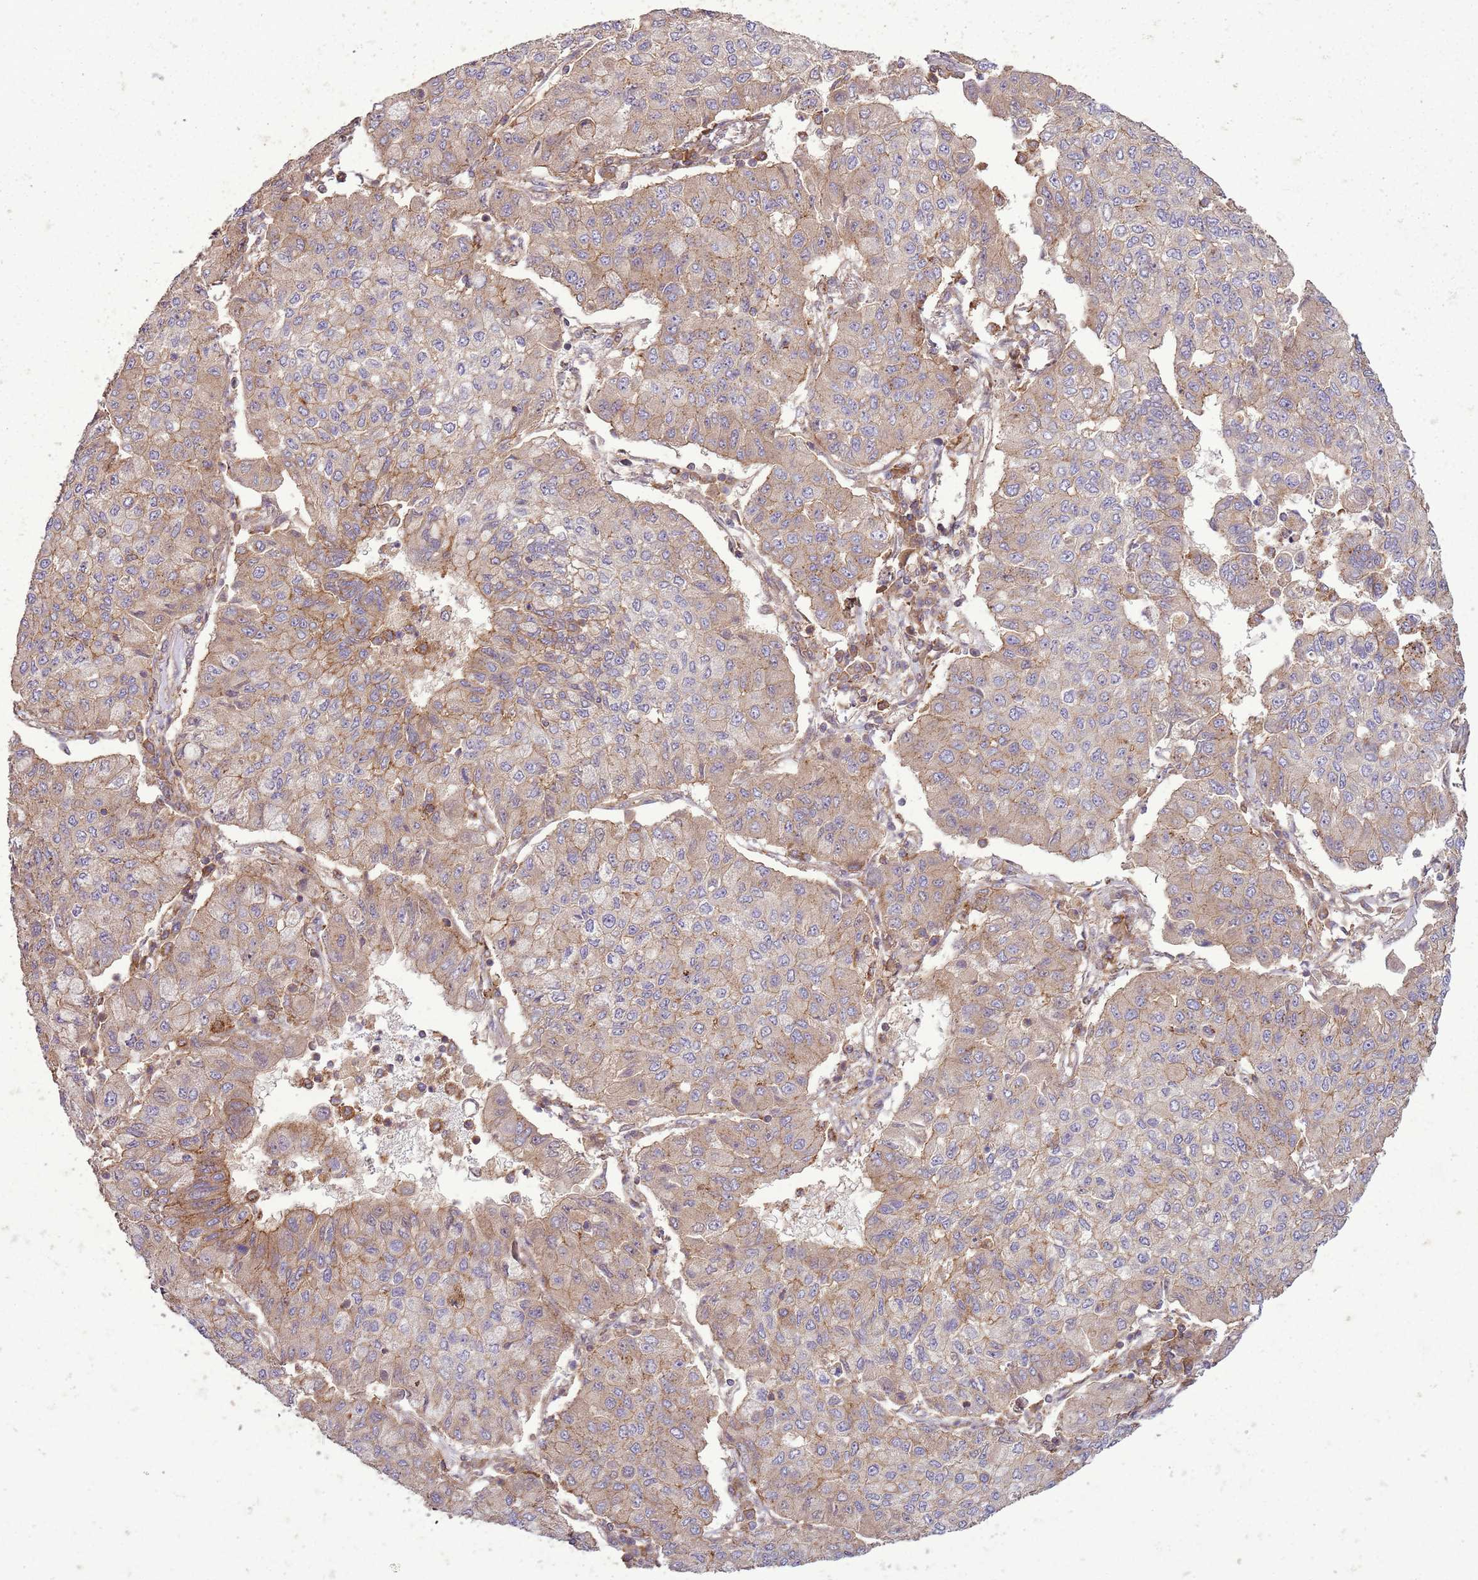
{"staining": {"intensity": "weak", "quantity": ">75%", "location": "cytoplasmic/membranous"}, "tissue": "lung cancer", "cell_type": "Tumor cells", "image_type": "cancer", "snomed": [{"axis": "morphology", "description": "Squamous cell carcinoma, NOS"}, {"axis": "topography", "description": "Lung"}], "caption": "Tumor cells display low levels of weak cytoplasmic/membranous expression in approximately >75% of cells in human lung cancer. (brown staining indicates protein expression, while blue staining denotes nuclei).", "gene": "ANKRD24", "patient": {"sex": "male", "age": 74}}